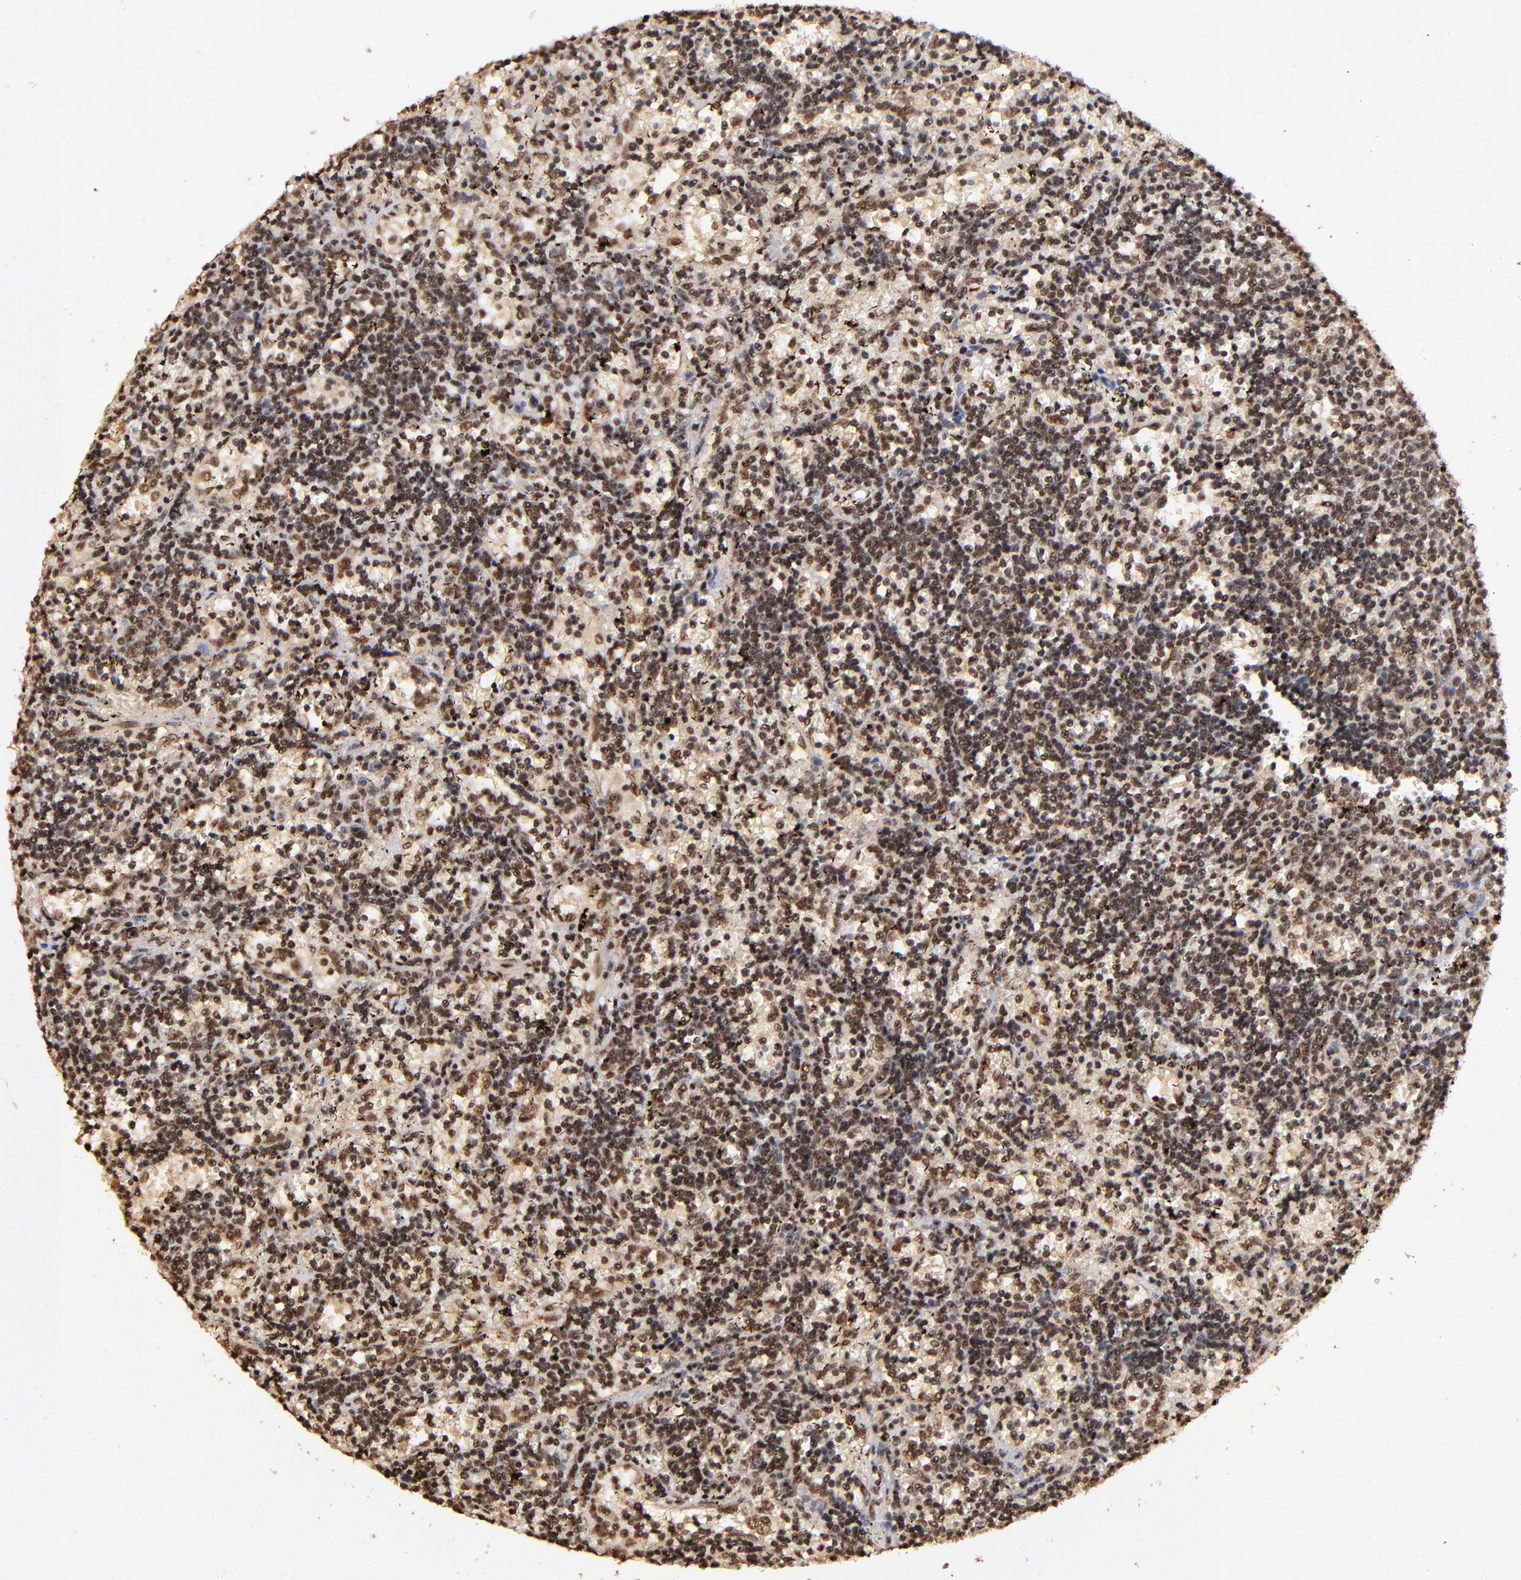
{"staining": {"intensity": "moderate", "quantity": ">75%", "location": "cytoplasmic/membranous,nuclear"}, "tissue": "lymphoma", "cell_type": "Tumor cells", "image_type": "cancer", "snomed": [{"axis": "morphology", "description": "Malignant lymphoma, non-Hodgkin's type, Low grade"}, {"axis": "topography", "description": "Spleen"}], "caption": "Moderate cytoplasmic/membranous and nuclear expression for a protein is identified in approximately >75% of tumor cells of lymphoma using IHC.", "gene": "MED12", "patient": {"sex": "male", "age": 60}}